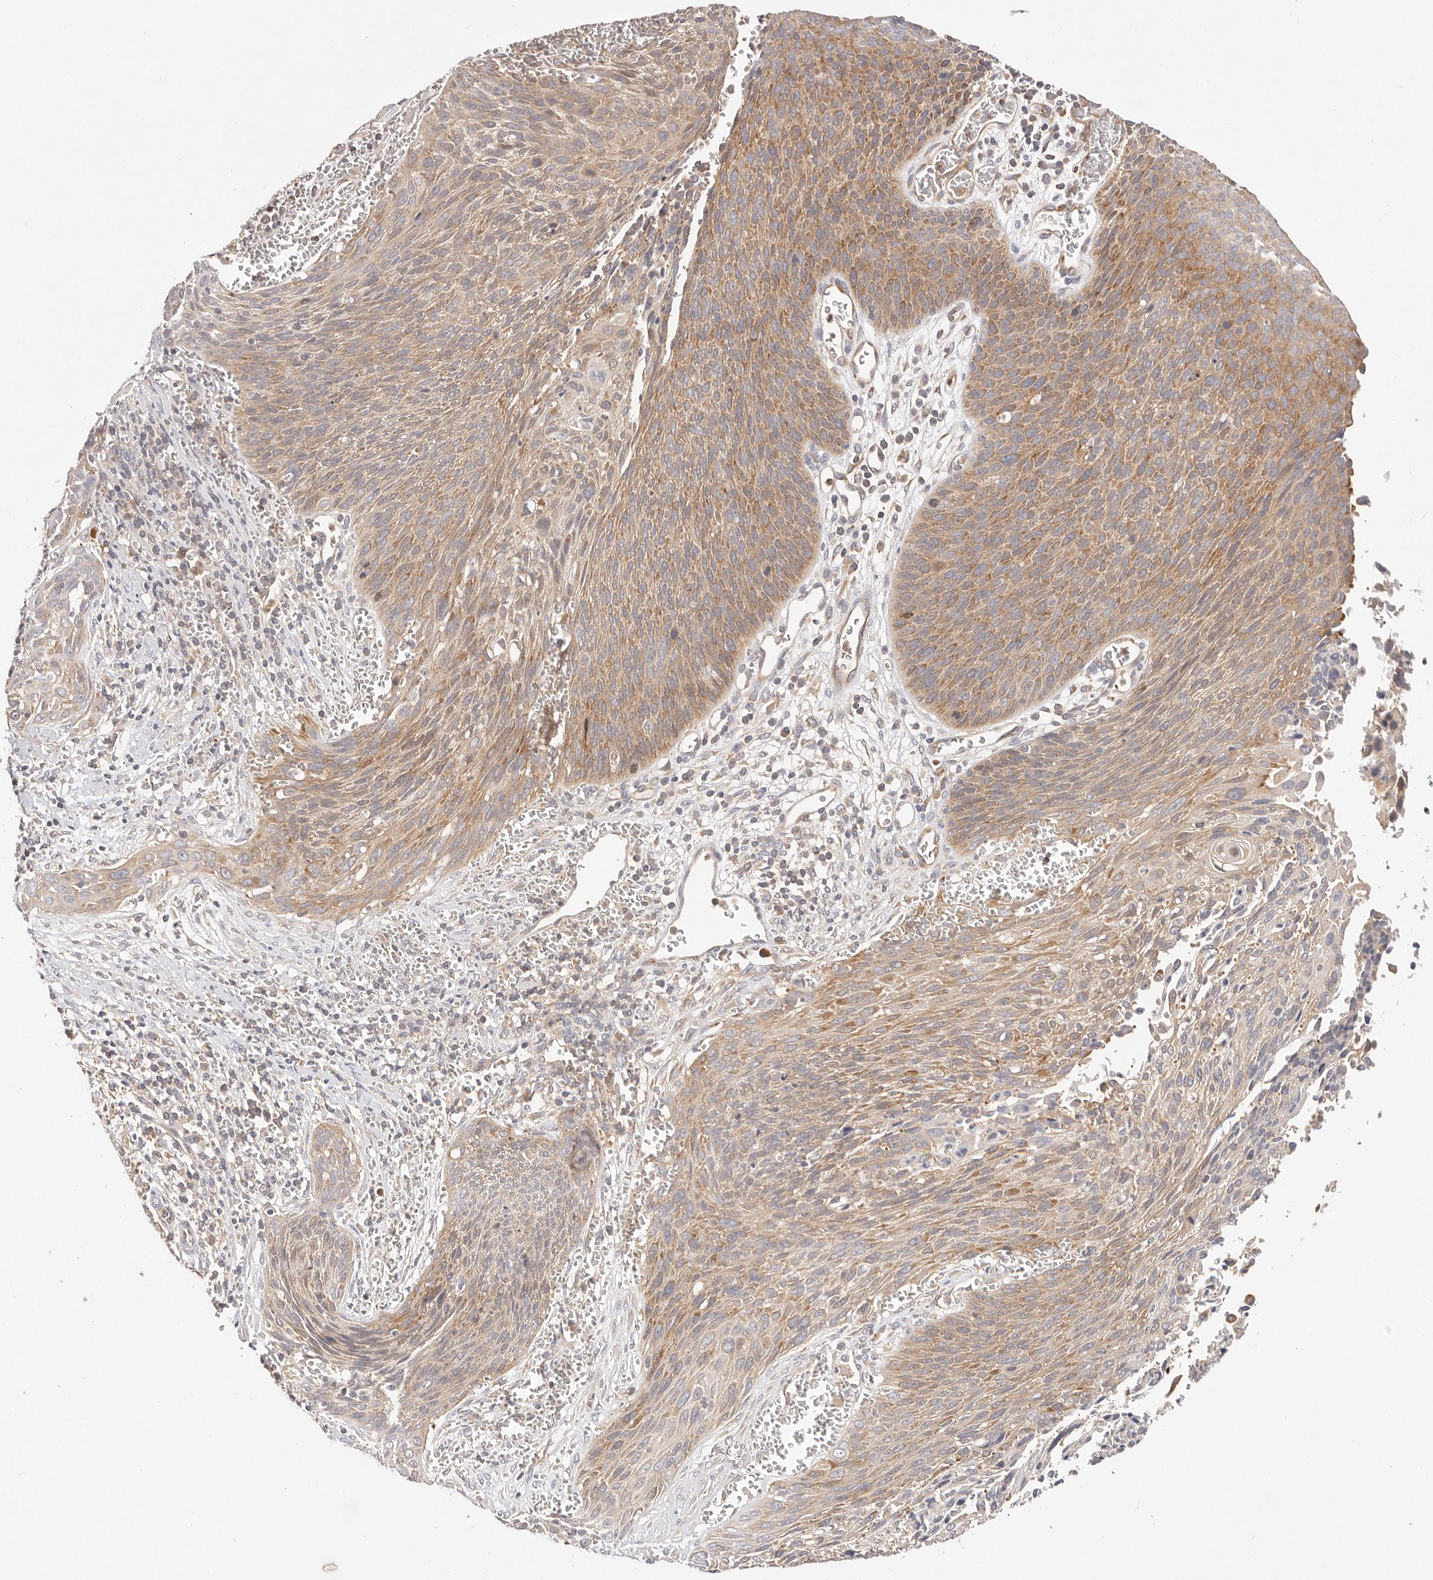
{"staining": {"intensity": "moderate", "quantity": "25%-75%", "location": "cytoplasmic/membranous"}, "tissue": "cervical cancer", "cell_type": "Tumor cells", "image_type": "cancer", "snomed": [{"axis": "morphology", "description": "Squamous cell carcinoma, NOS"}, {"axis": "topography", "description": "Cervix"}], "caption": "A brown stain shows moderate cytoplasmic/membranous staining of a protein in human cervical cancer (squamous cell carcinoma) tumor cells. (brown staining indicates protein expression, while blue staining denotes nuclei).", "gene": "KCMF1", "patient": {"sex": "female", "age": 55}}